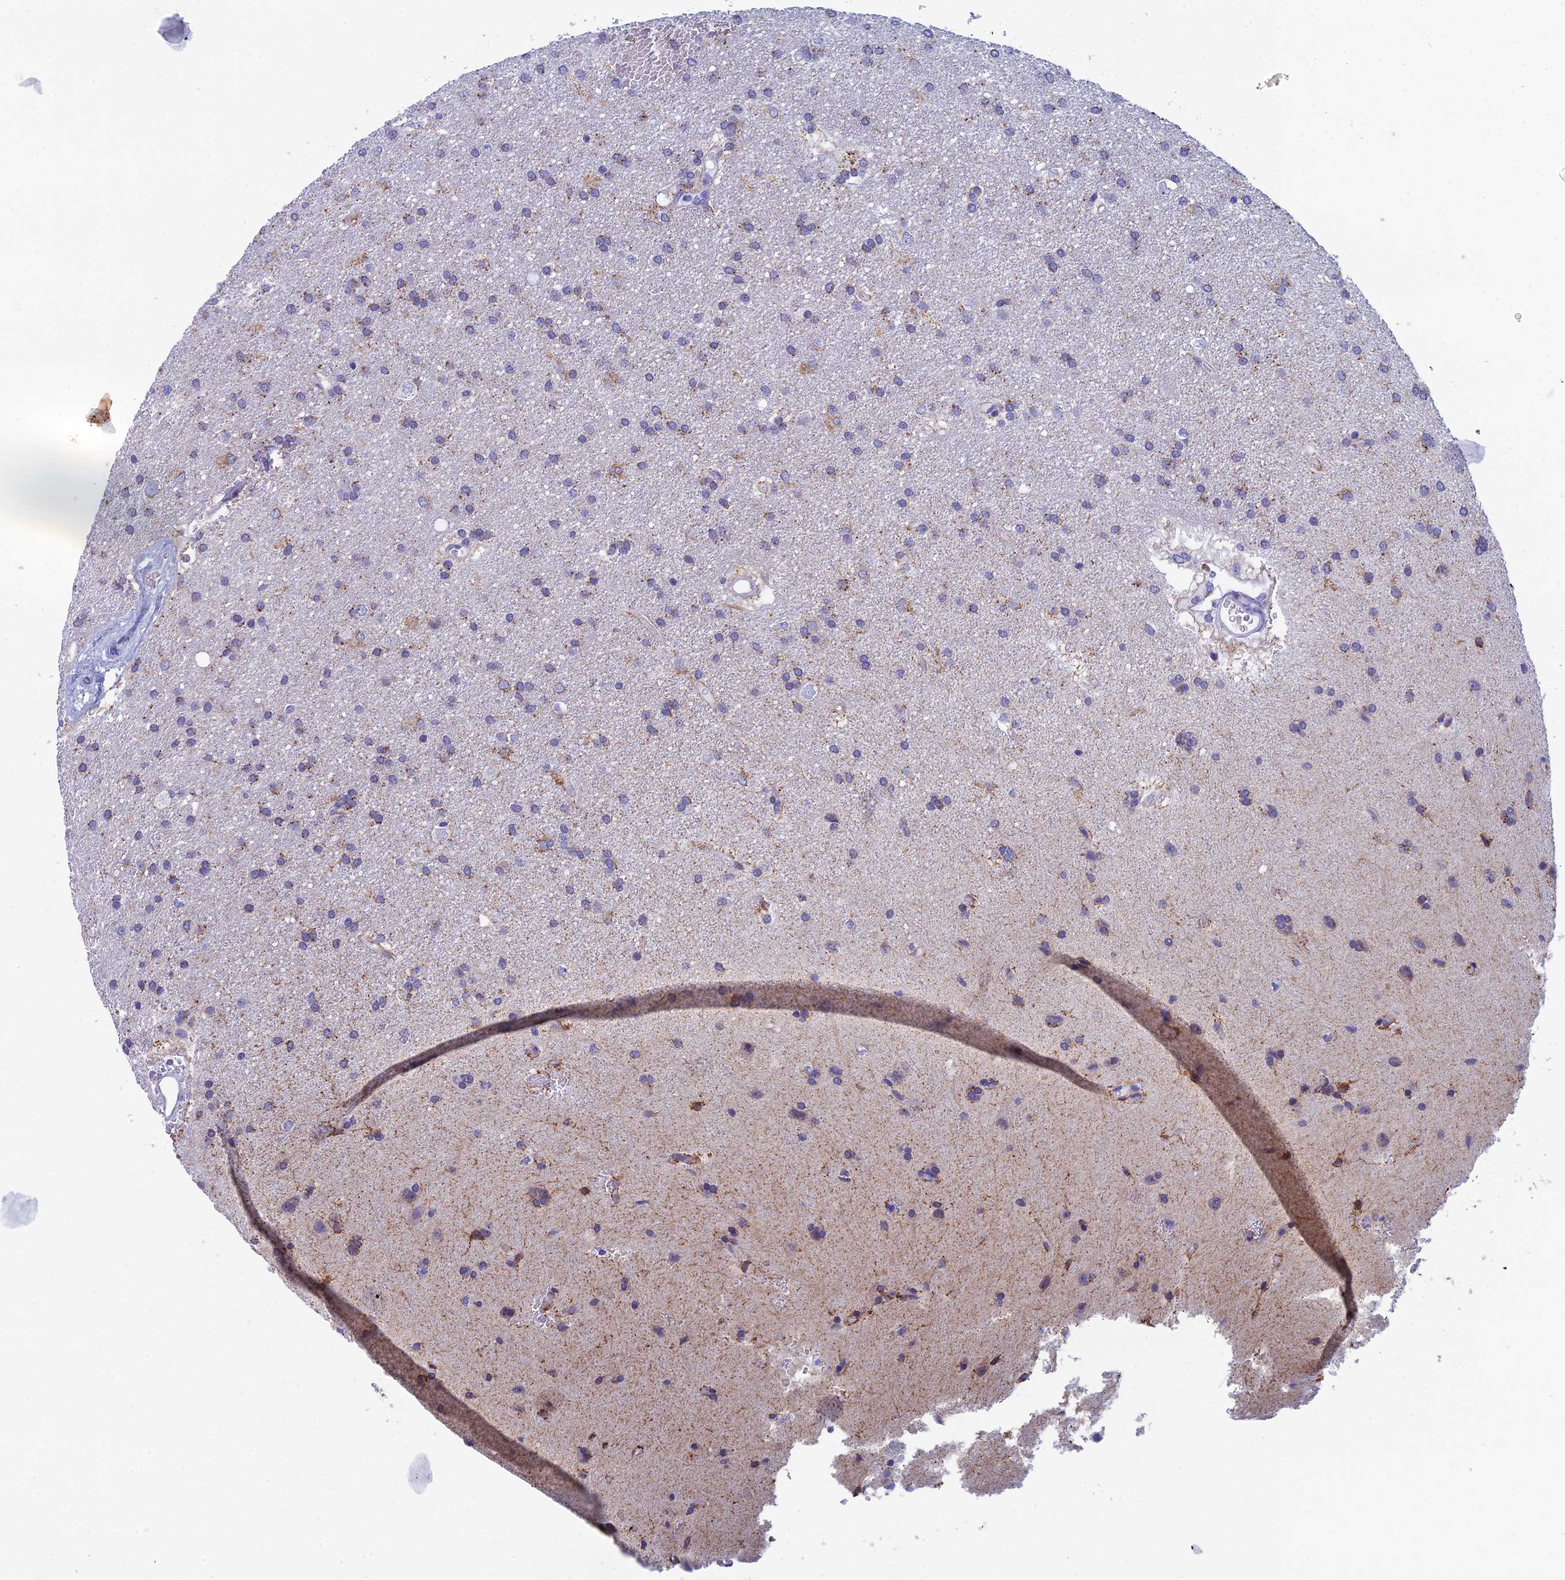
{"staining": {"intensity": "negative", "quantity": "none", "location": "none"}, "tissue": "glioma", "cell_type": "Tumor cells", "image_type": "cancer", "snomed": [{"axis": "morphology", "description": "Glioma, malignant, Low grade"}, {"axis": "topography", "description": "Brain"}], "caption": "Immunohistochemistry micrograph of neoplastic tissue: glioma stained with DAB shows no significant protein staining in tumor cells.", "gene": "CFAP210", "patient": {"sex": "male", "age": 66}}